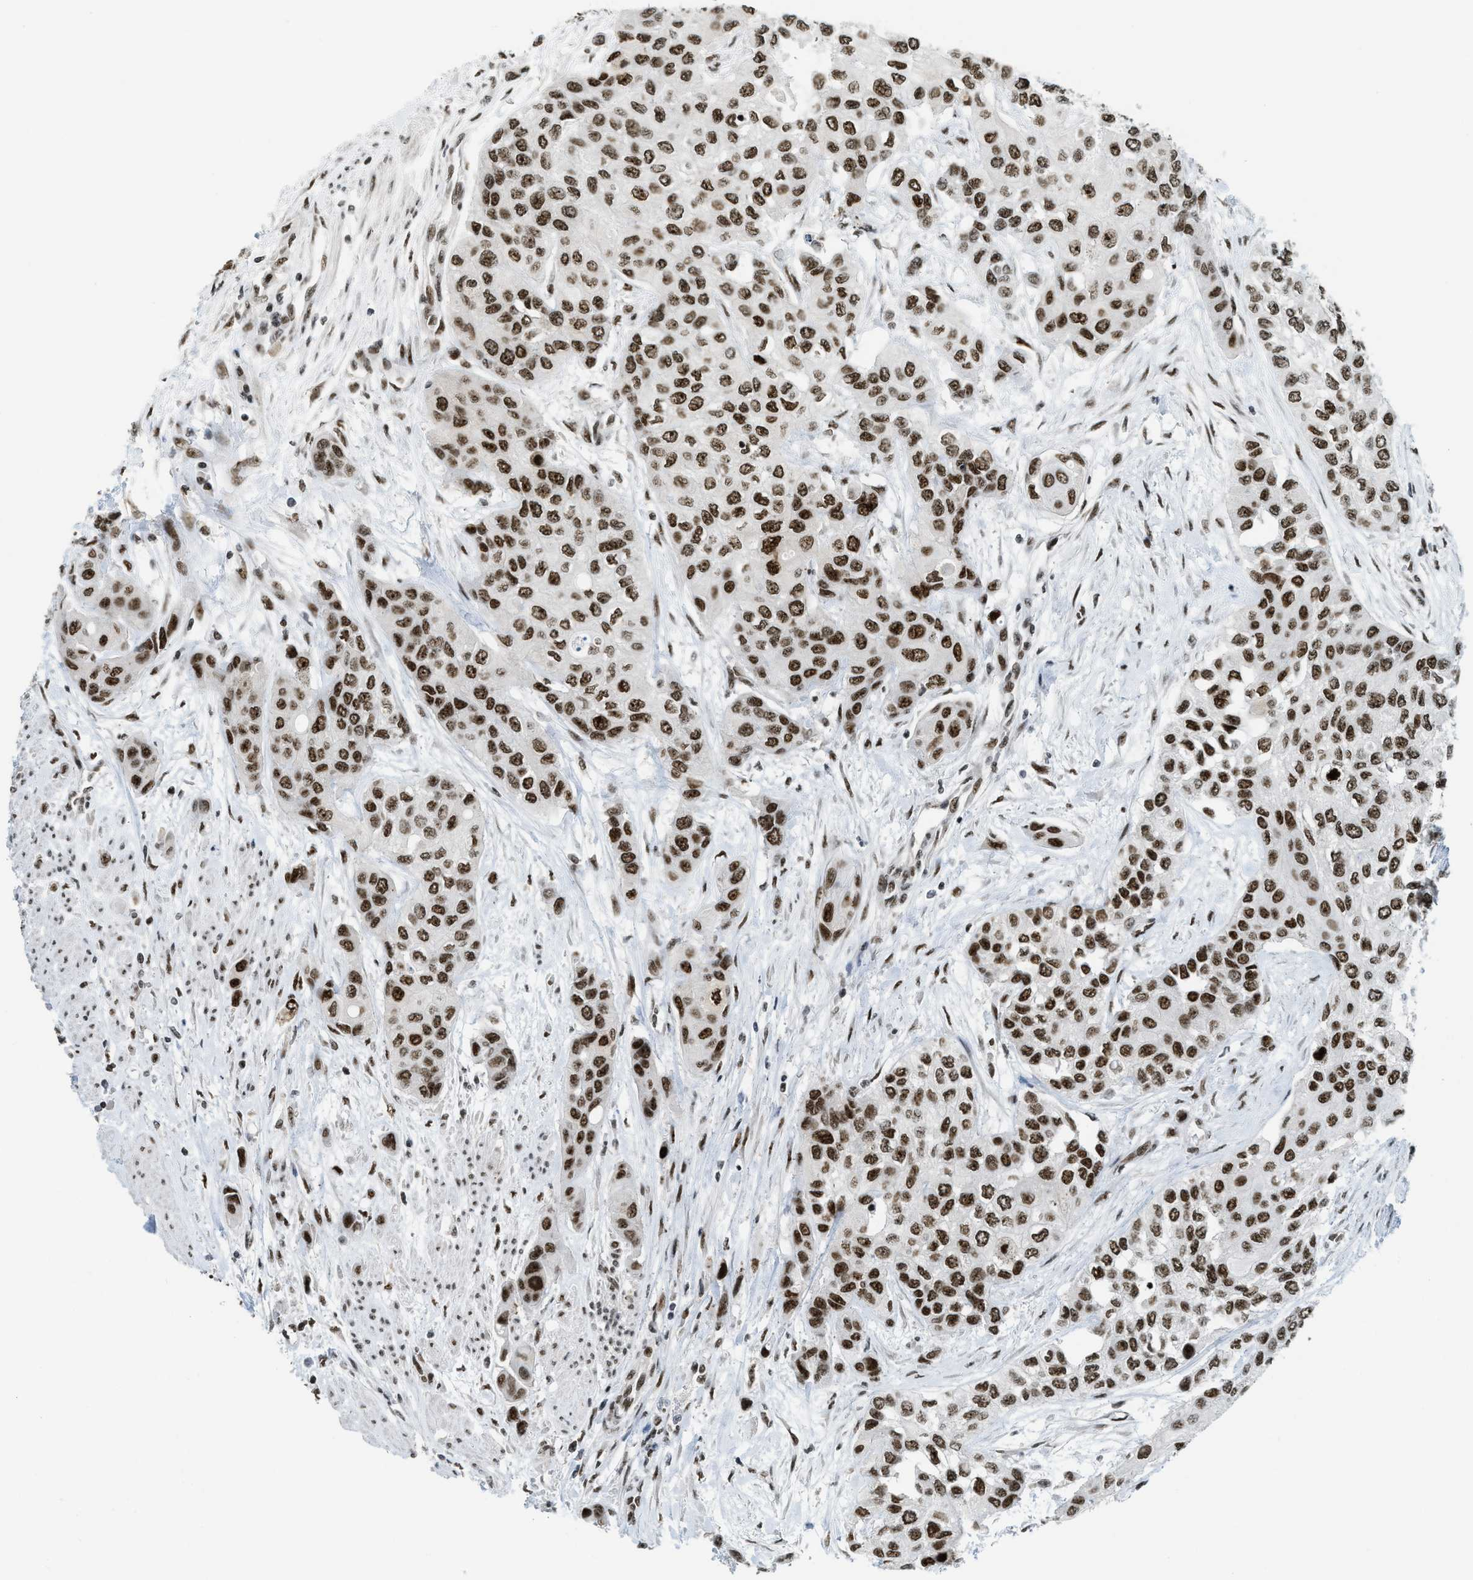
{"staining": {"intensity": "strong", "quantity": ">75%", "location": "nuclear"}, "tissue": "urothelial cancer", "cell_type": "Tumor cells", "image_type": "cancer", "snomed": [{"axis": "morphology", "description": "Urothelial carcinoma, High grade"}, {"axis": "topography", "description": "Urinary bladder"}], "caption": "High-power microscopy captured an immunohistochemistry (IHC) micrograph of urothelial cancer, revealing strong nuclear positivity in about >75% of tumor cells. Using DAB (3,3'-diaminobenzidine) (brown) and hematoxylin (blue) stains, captured at high magnification using brightfield microscopy.", "gene": "URB1", "patient": {"sex": "female", "age": 56}}